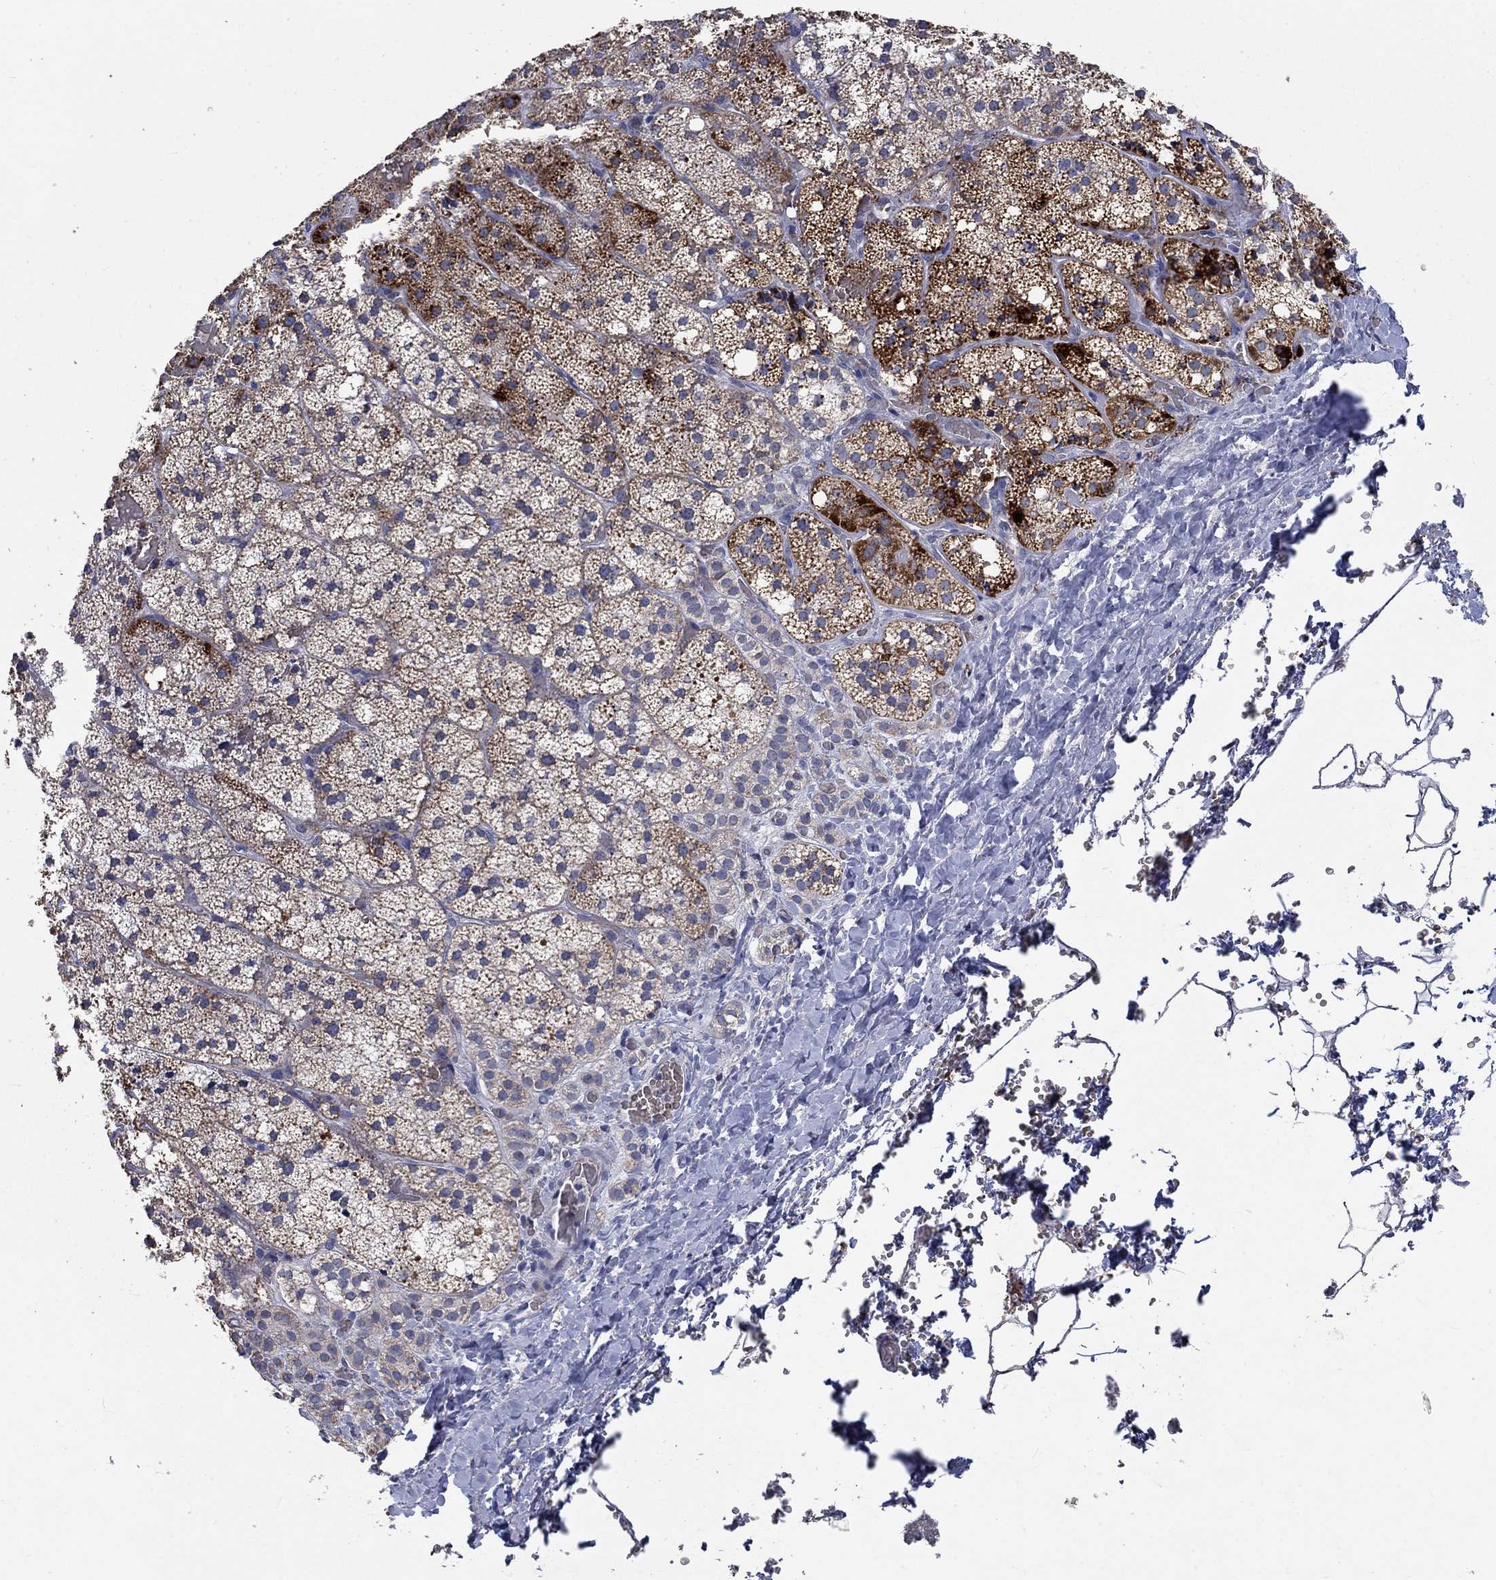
{"staining": {"intensity": "strong", "quantity": "<25%", "location": "cytoplasmic/membranous"}, "tissue": "adrenal gland", "cell_type": "Glandular cells", "image_type": "normal", "snomed": [{"axis": "morphology", "description": "Normal tissue, NOS"}, {"axis": "topography", "description": "Adrenal gland"}], "caption": "DAB immunohistochemical staining of unremarkable human adrenal gland demonstrates strong cytoplasmic/membranous protein expression in about <25% of glandular cells. Ihc stains the protein of interest in brown and the nuclei are stained blue.", "gene": "UGT8", "patient": {"sex": "male", "age": 53}}